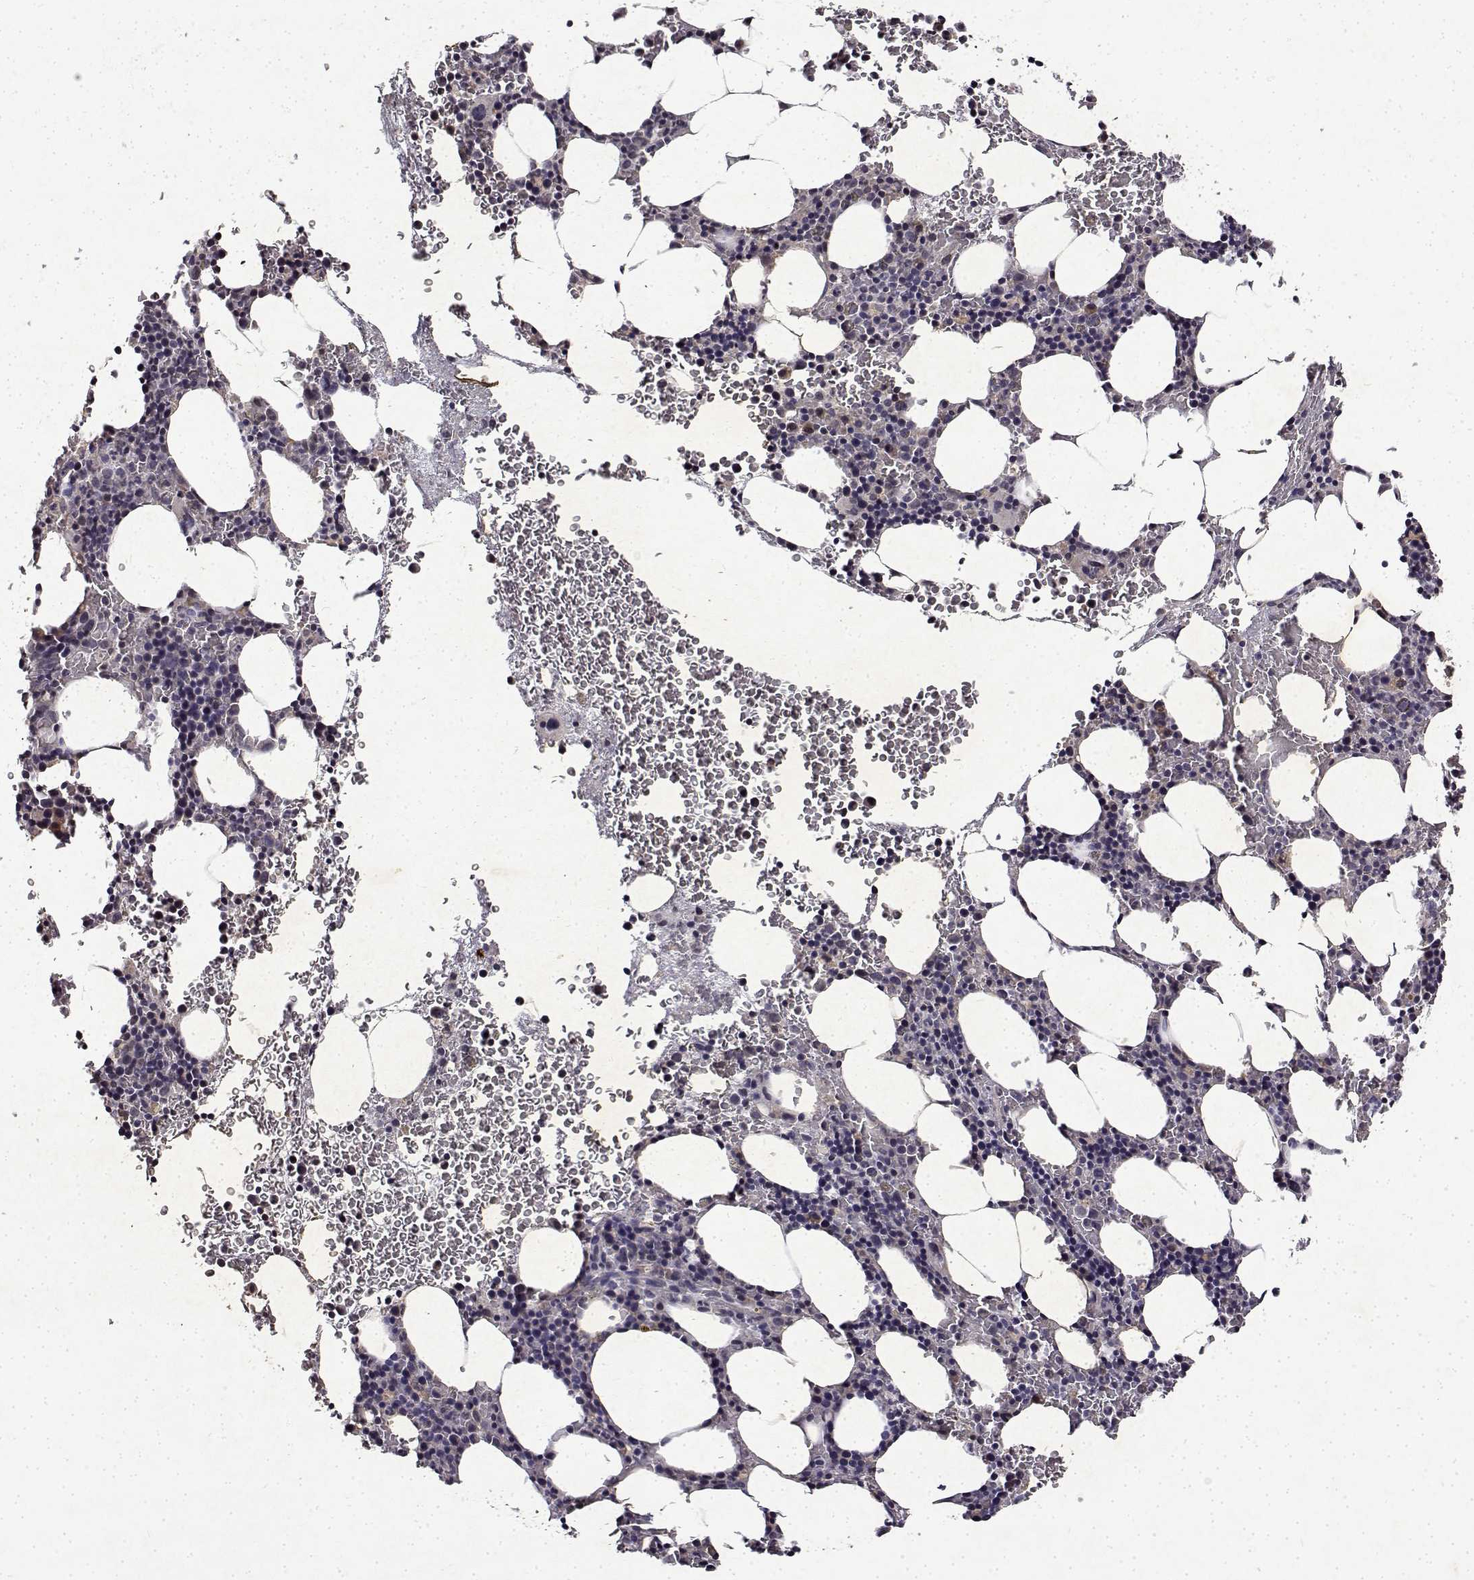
{"staining": {"intensity": "negative", "quantity": "none", "location": "none"}, "tissue": "bone marrow", "cell_type": "Hematopoietic cells", "image_type": "normal", "snomed": [{"axis": "morphology", "description": "Normal tissue, NOS"}, {"axis": "topography", "description": "Bone marrow"}], "caption": "A high-resolution histopathology image shows immunohistochemistry staining of normal bone marrow, which exhibits no significant staining in hematopoietic cells. The staining was performed using DAB to visualize the protein expression in brown, while the nuclei were stained in blue with hematoxylin (Magnification: 20x).", "gene": "BDNF", "patient": {"sex": "male", "age": 77}}